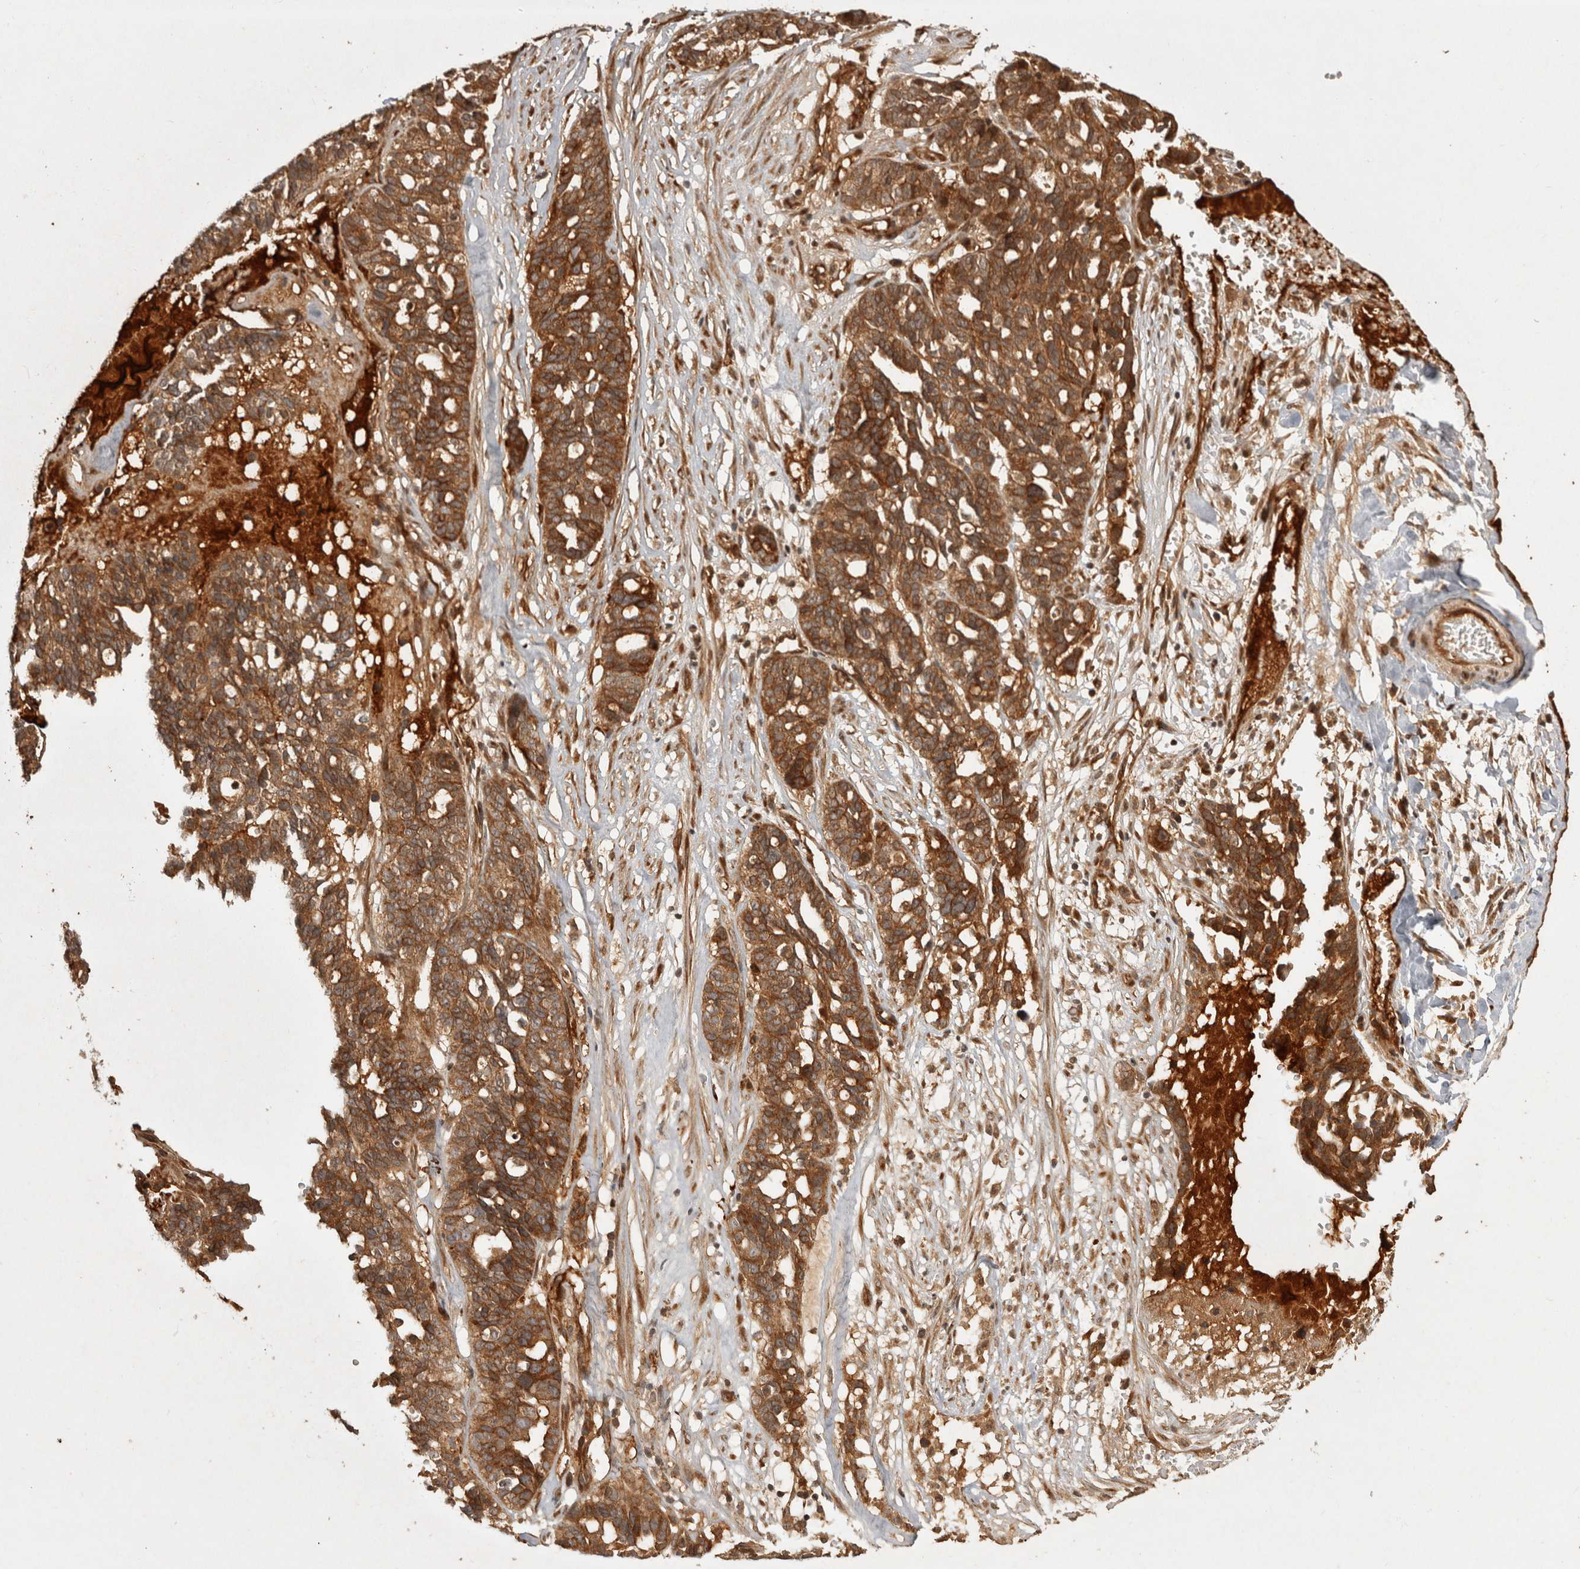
{"staining": {"intensity": "moderate", "quantity": ">75%", "location": "cytoplasmic/membranous"}, "tissue": "ovarian cancer", "cell_type": "Tumor cells", "image_type": "cancer", "snomed": [{"axis": "morphology", "description": "Cystadenocarcinoma, serous, NOS"}, {"axis": "topography", "description": "Ovary"}], "caption": "Brown immunohistochemical staining in ovarian cancer reveals moderate cytoplasmic/membranous positivity in about >75% of tumor cells.", "gene": "CAMSAP2", "patient": {"sex": "female", "age": 59}}